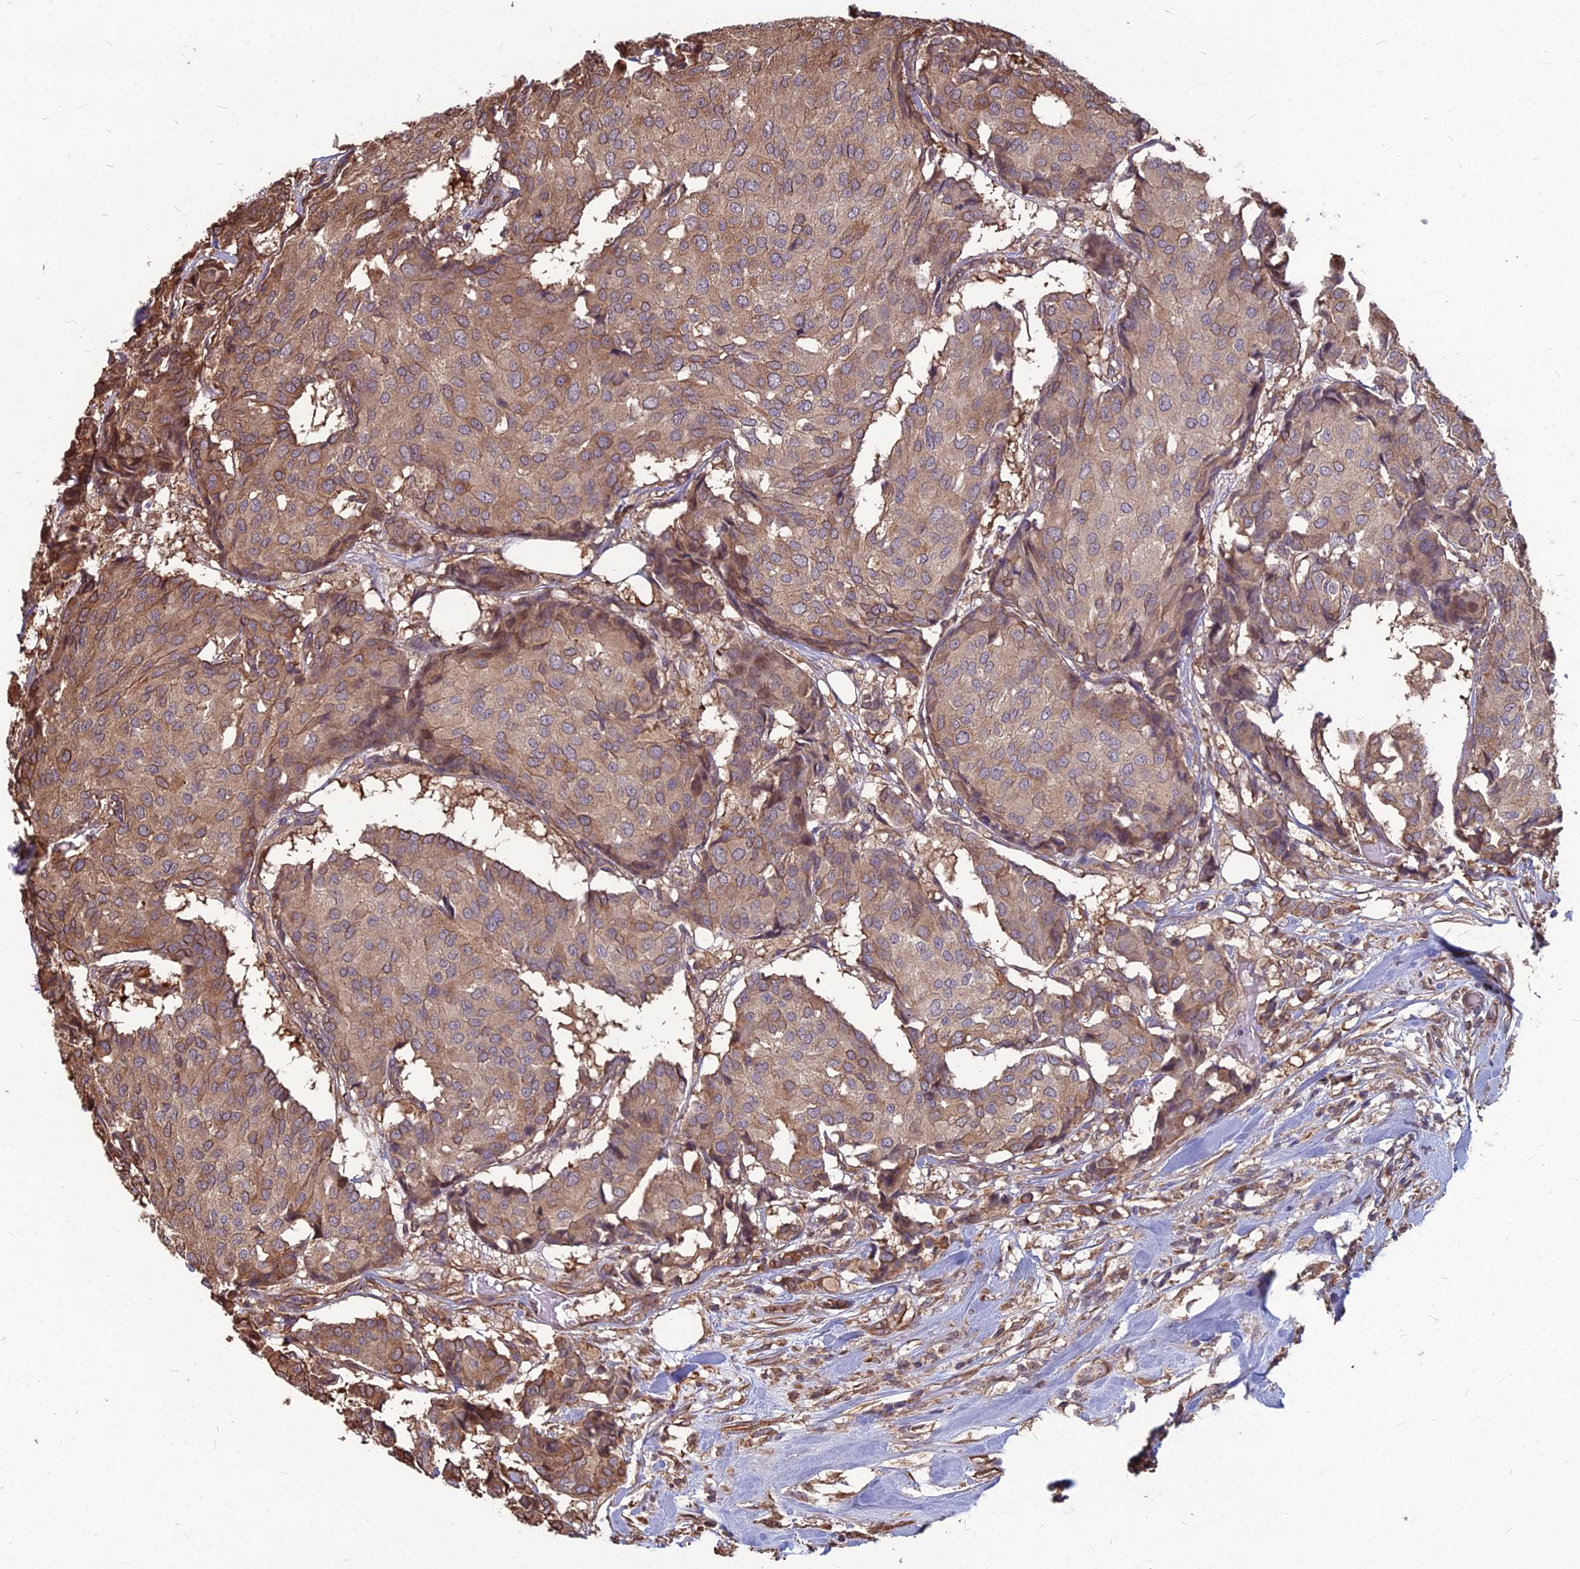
{"staining": {"intensity": "moderate", "quantity": "25%-75%", "location": "cytoplasmic/membranous"}, "tissue": "breast cancer", "cell_type": "Tumor cells", "image_type": "cancer", "snomed": [{"axis": "morphology", "description": "Duct carcinoma"}, {"axis": "topography", "description": "Breast"}], "caption": "Invasive ductal carcinoma (breast) stained with DAB (3,3'-diaminobenzidine) immunohistochemistry (IHC) reveals medium levels of moderate cytoplasmic/membranous expression in about 25%-75% of tumor cells.", "gene": "LSM6", "patient": {"sex": "female", "age": 75}}